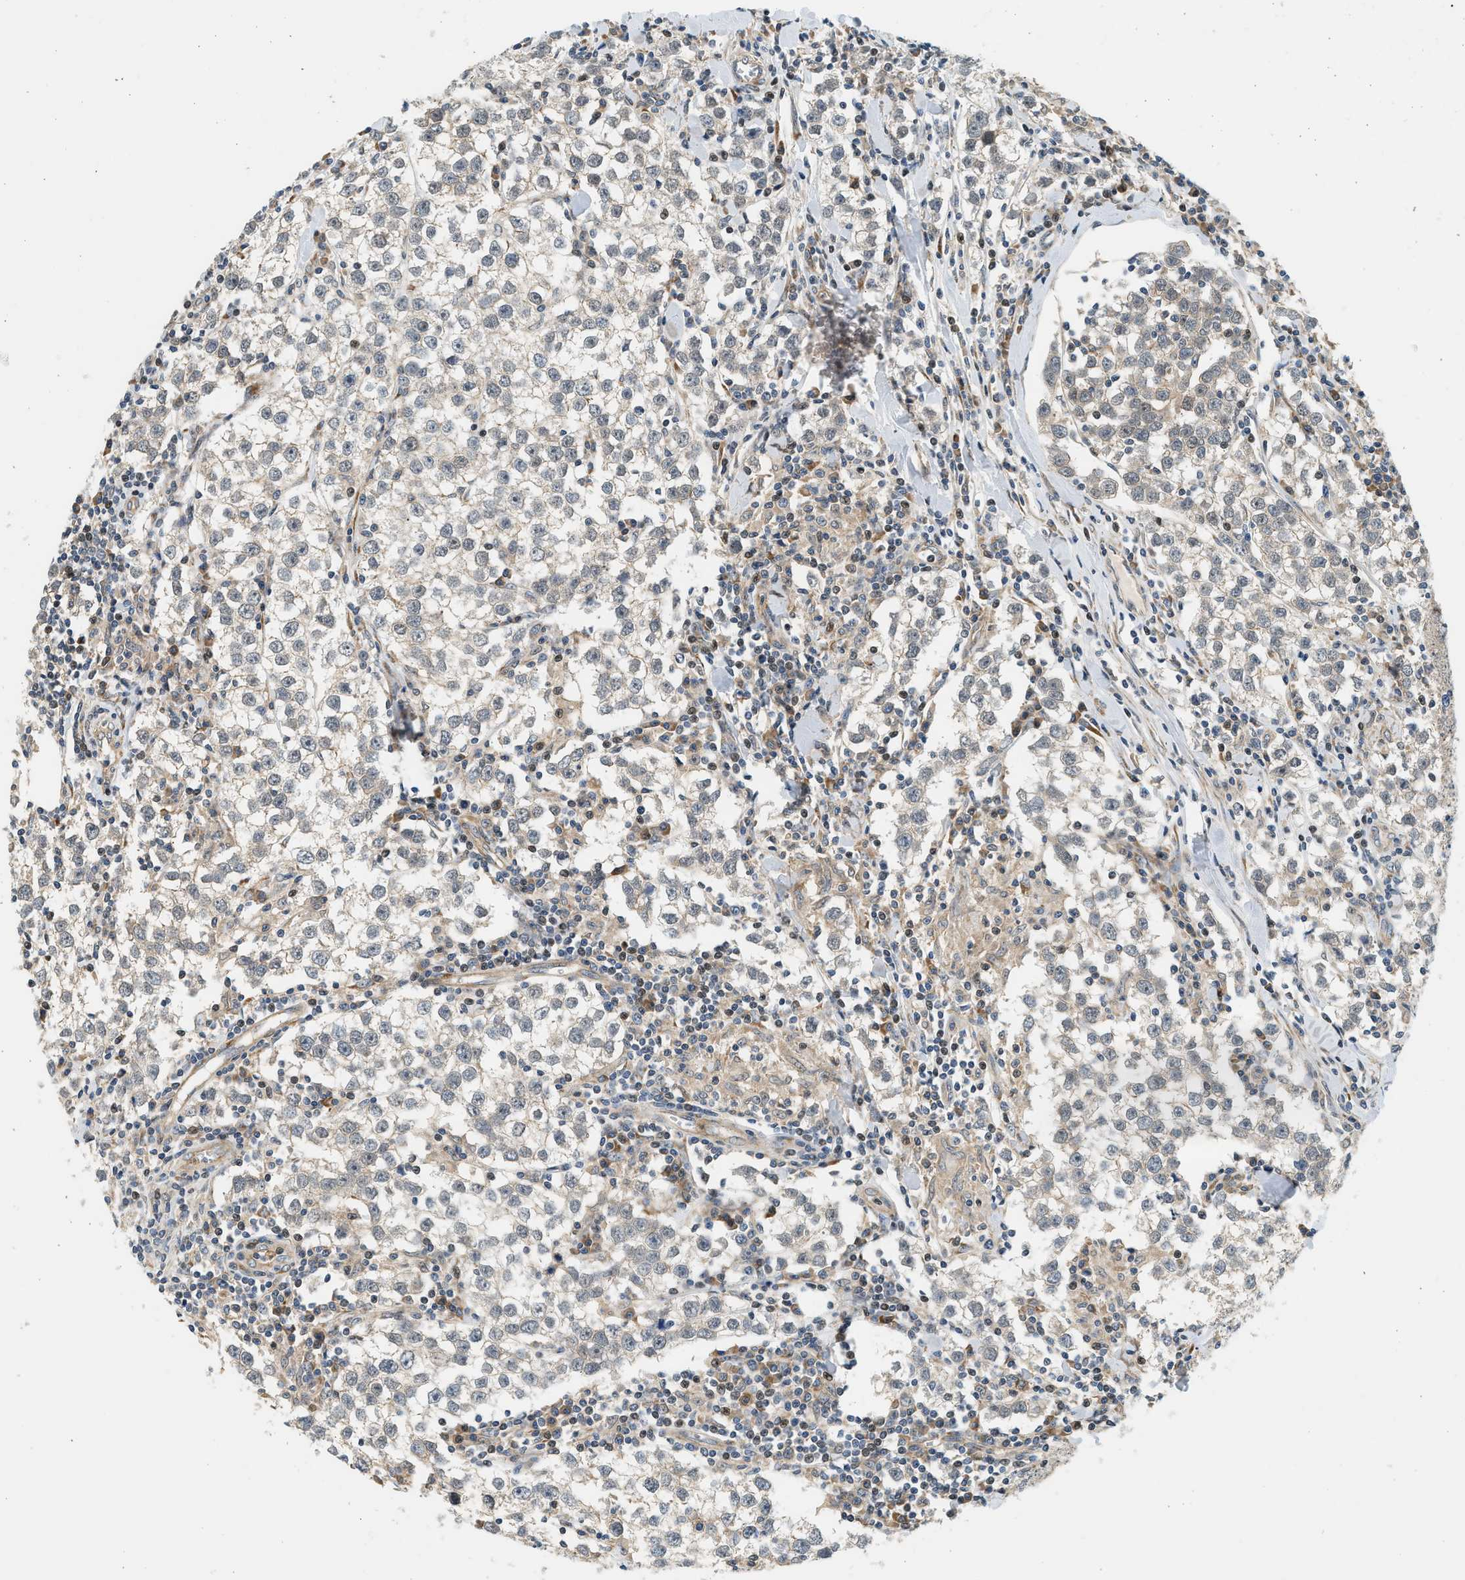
{"staining": {"intensity": "weak", "quantity": "<25%", "location": "cytoplasmic/membranous"}, "tissue": "testis cancer", "cell_type": "Tumor cells", "image_type": "cancer", "snomed": [{"axis": "morphology", "description": "Seminoma, NOS"}, {"axis": "morphology", "description": "Carcinoma, Embryonal, NOS"}, {"axis": "topography", "description": "Testis"}], "caption": "This is an IHC image of human testis seminoma. There is no positivity in tumor cells.", "gene": "NRSN2", "patient": {"sex": "male", "age": 36}}